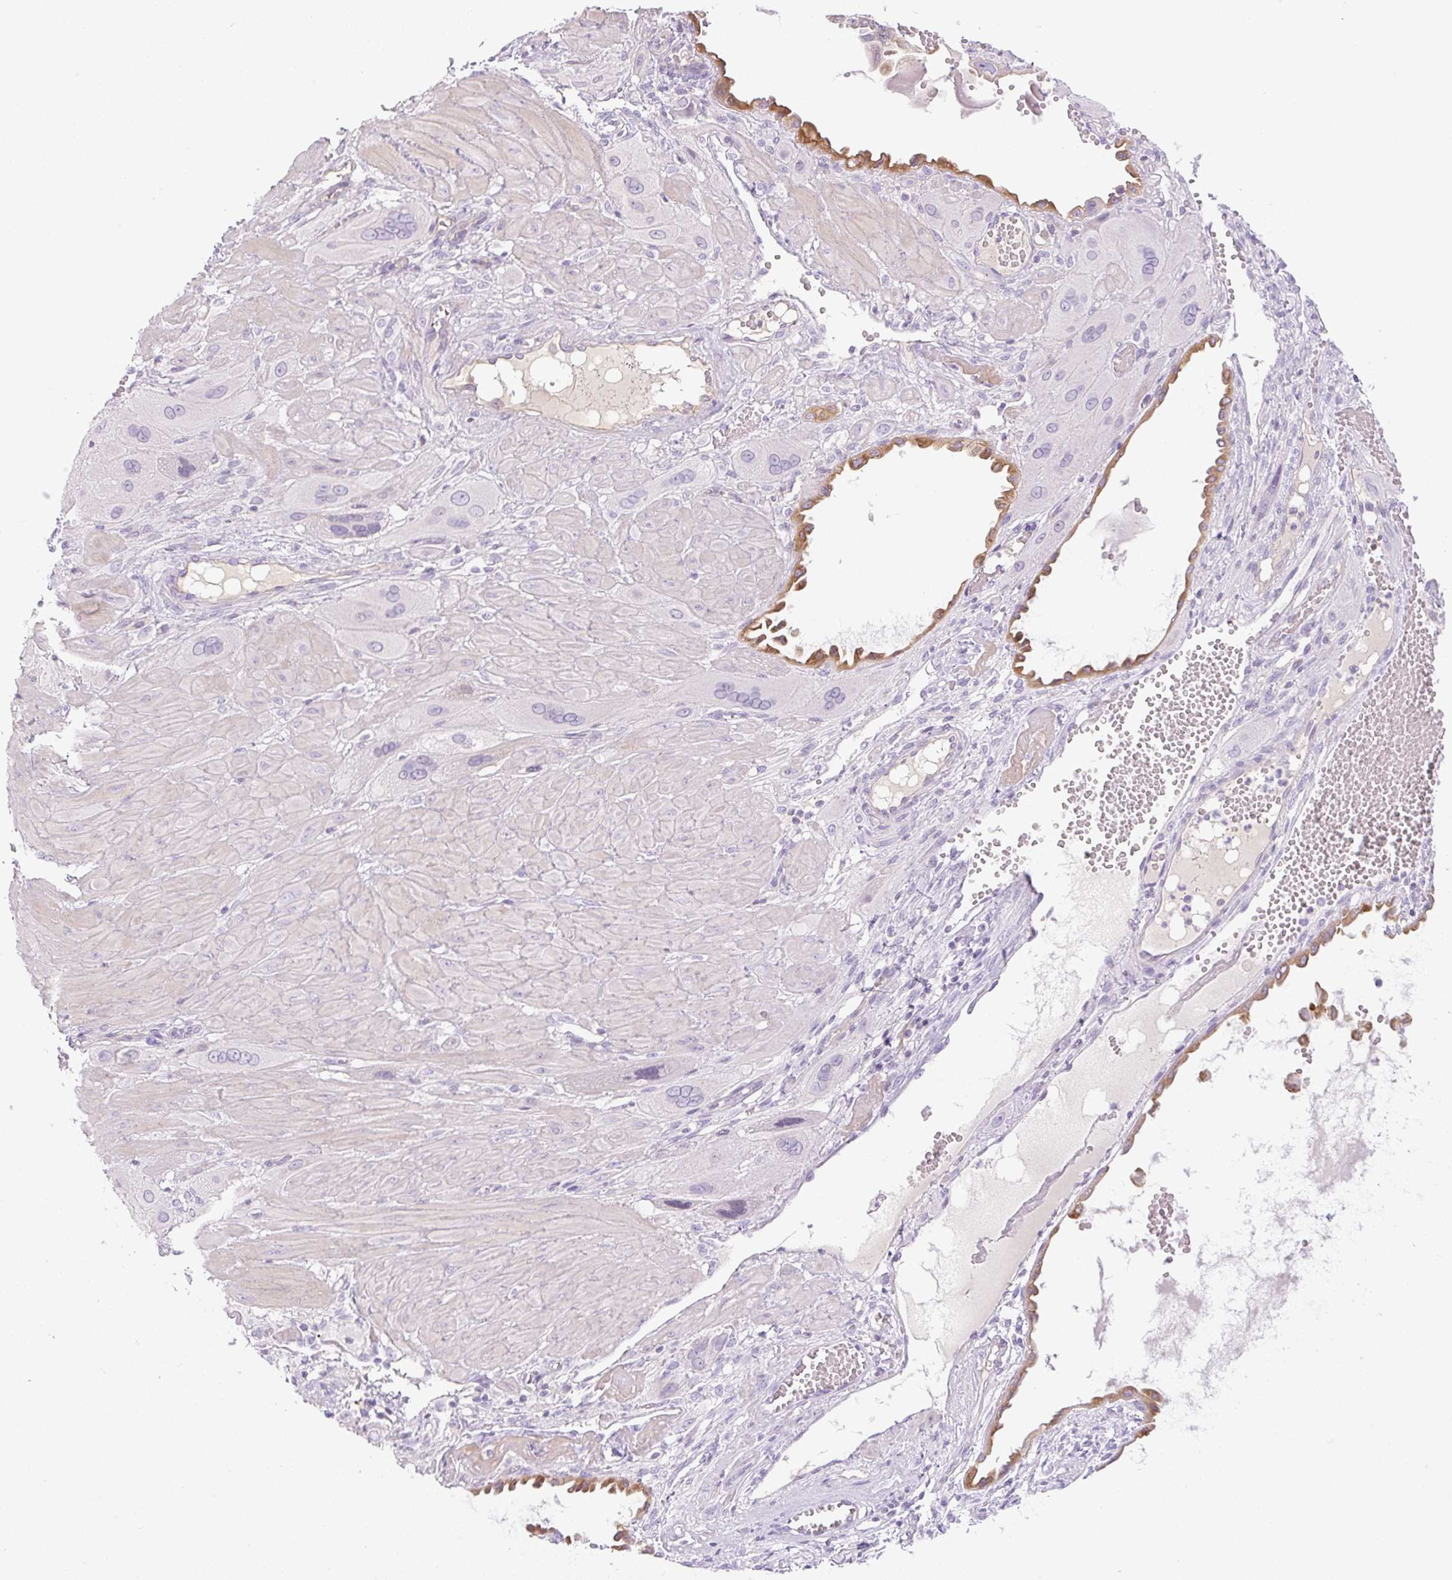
{"staining": {"intensity": "negative", "quantity": "none", "location": "none"}, "tissue": "cervical cancer", "cell_type": "Tumor cells", "image_type": "cancer", "snomed": [{"axis": "morphology", "description": "Squamous cell carcinoma, NOS"}, {"axis": "topography", "description": "Cervix"}], "caption": "DAB (3,3'-diaminobenzidine) immunohistochemical staining of human cervical cancer displays no significant expression in tumor cells. The staining was performed using DAB to visualize the protein expression in brown, while the nuclei were stained in blue with hematoxylin (Magnification: 20x).", "gene": "MIA2", "patient": {"sex": "female", "age": 34}}